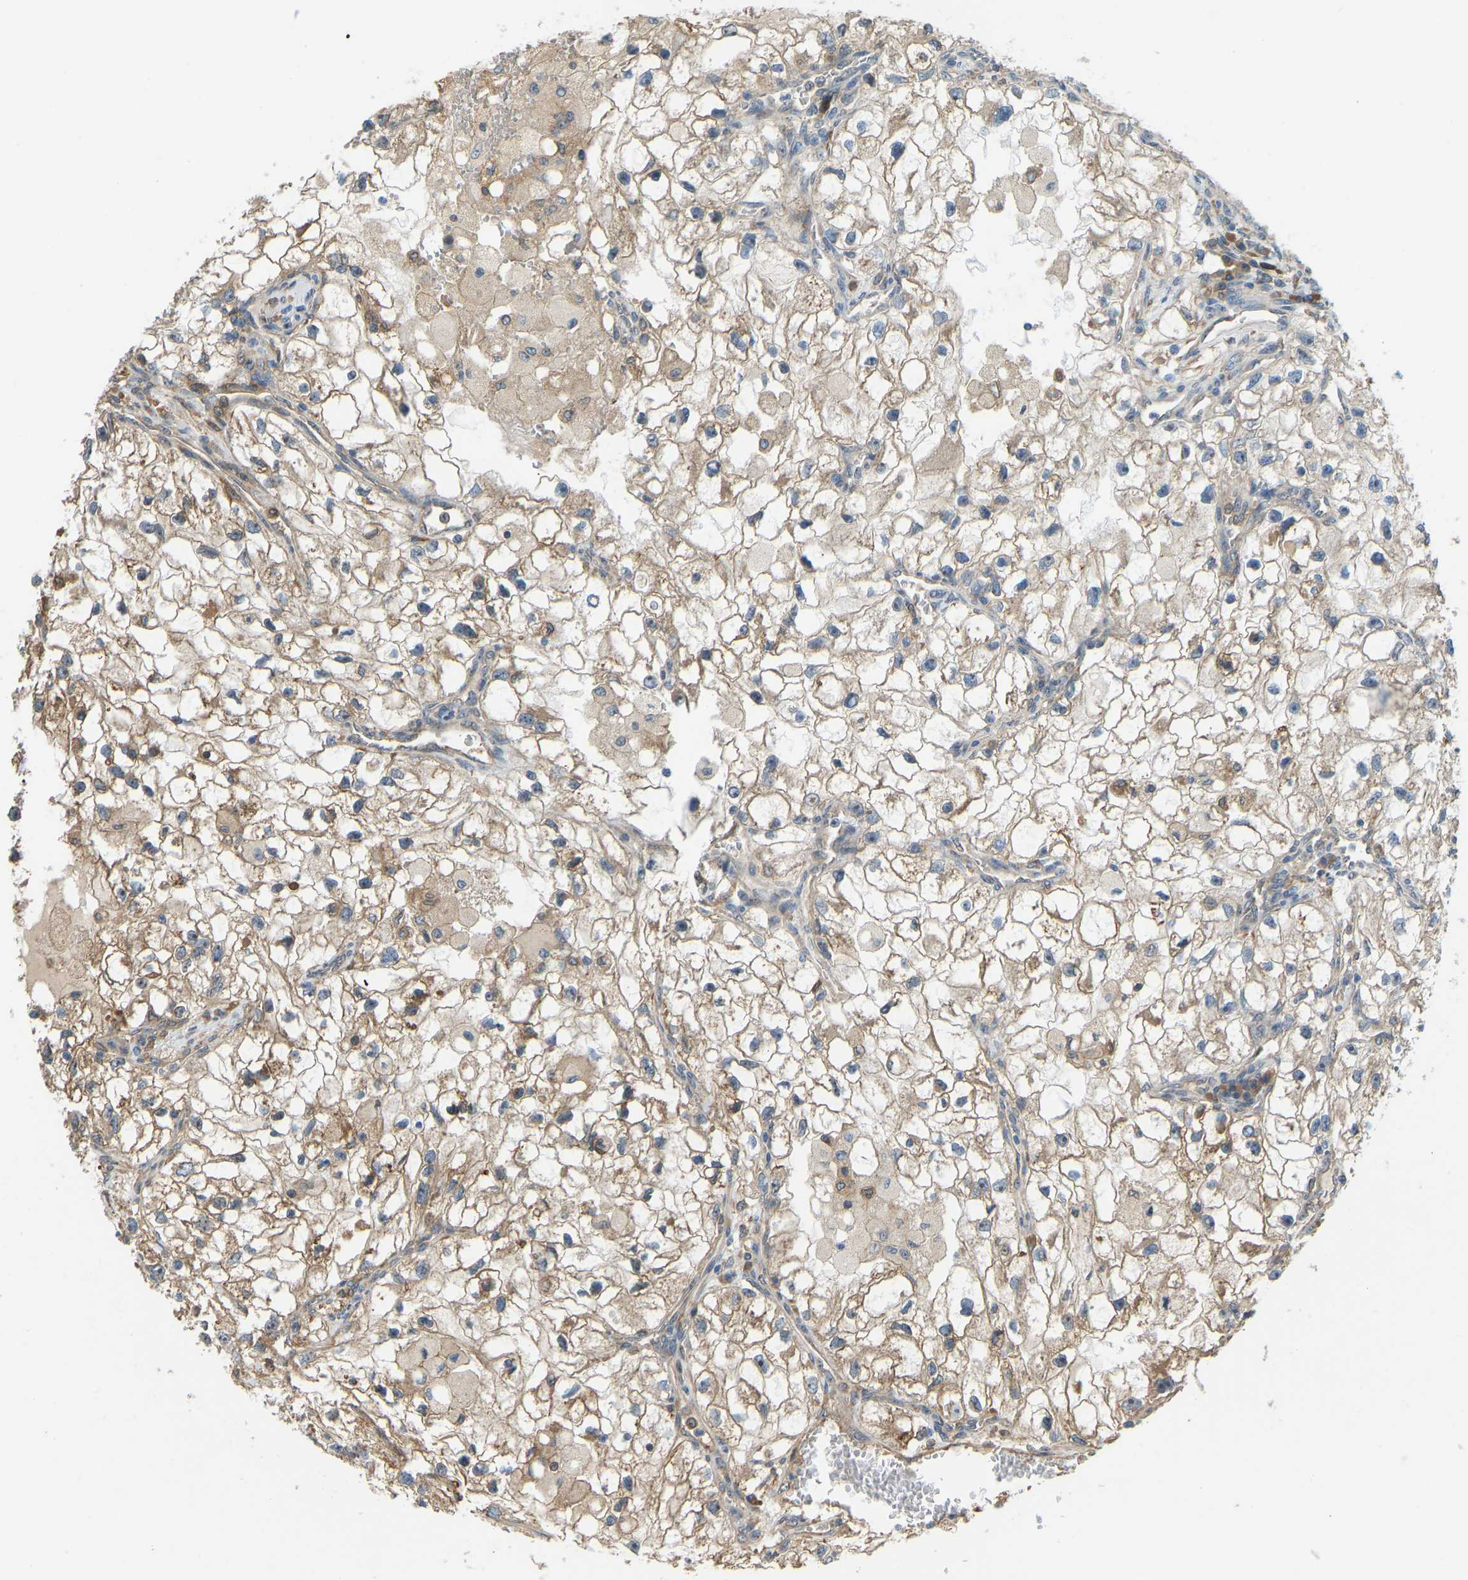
{"staining": {"intensity": "moderate", "quantity": ">75%", "location": "cytoplasmic/membranous"}, "tissue": "renal cancer", "cell_type": "Tumor cells", "image_type": "cancer", "snomed": [{"axis": "morphology", "description": "Adenocarcinoma, NOS"}, {"axis": "topography", "description": "Kidney"}], "caption": "Human renal adenocarcinoma stained with a brown dye displays moderate cytoplasmic/membranous positive staining in approximately >75% of tumor cells.", "gene": "OS9", "patient": {"sex": "female", "age": 70}}